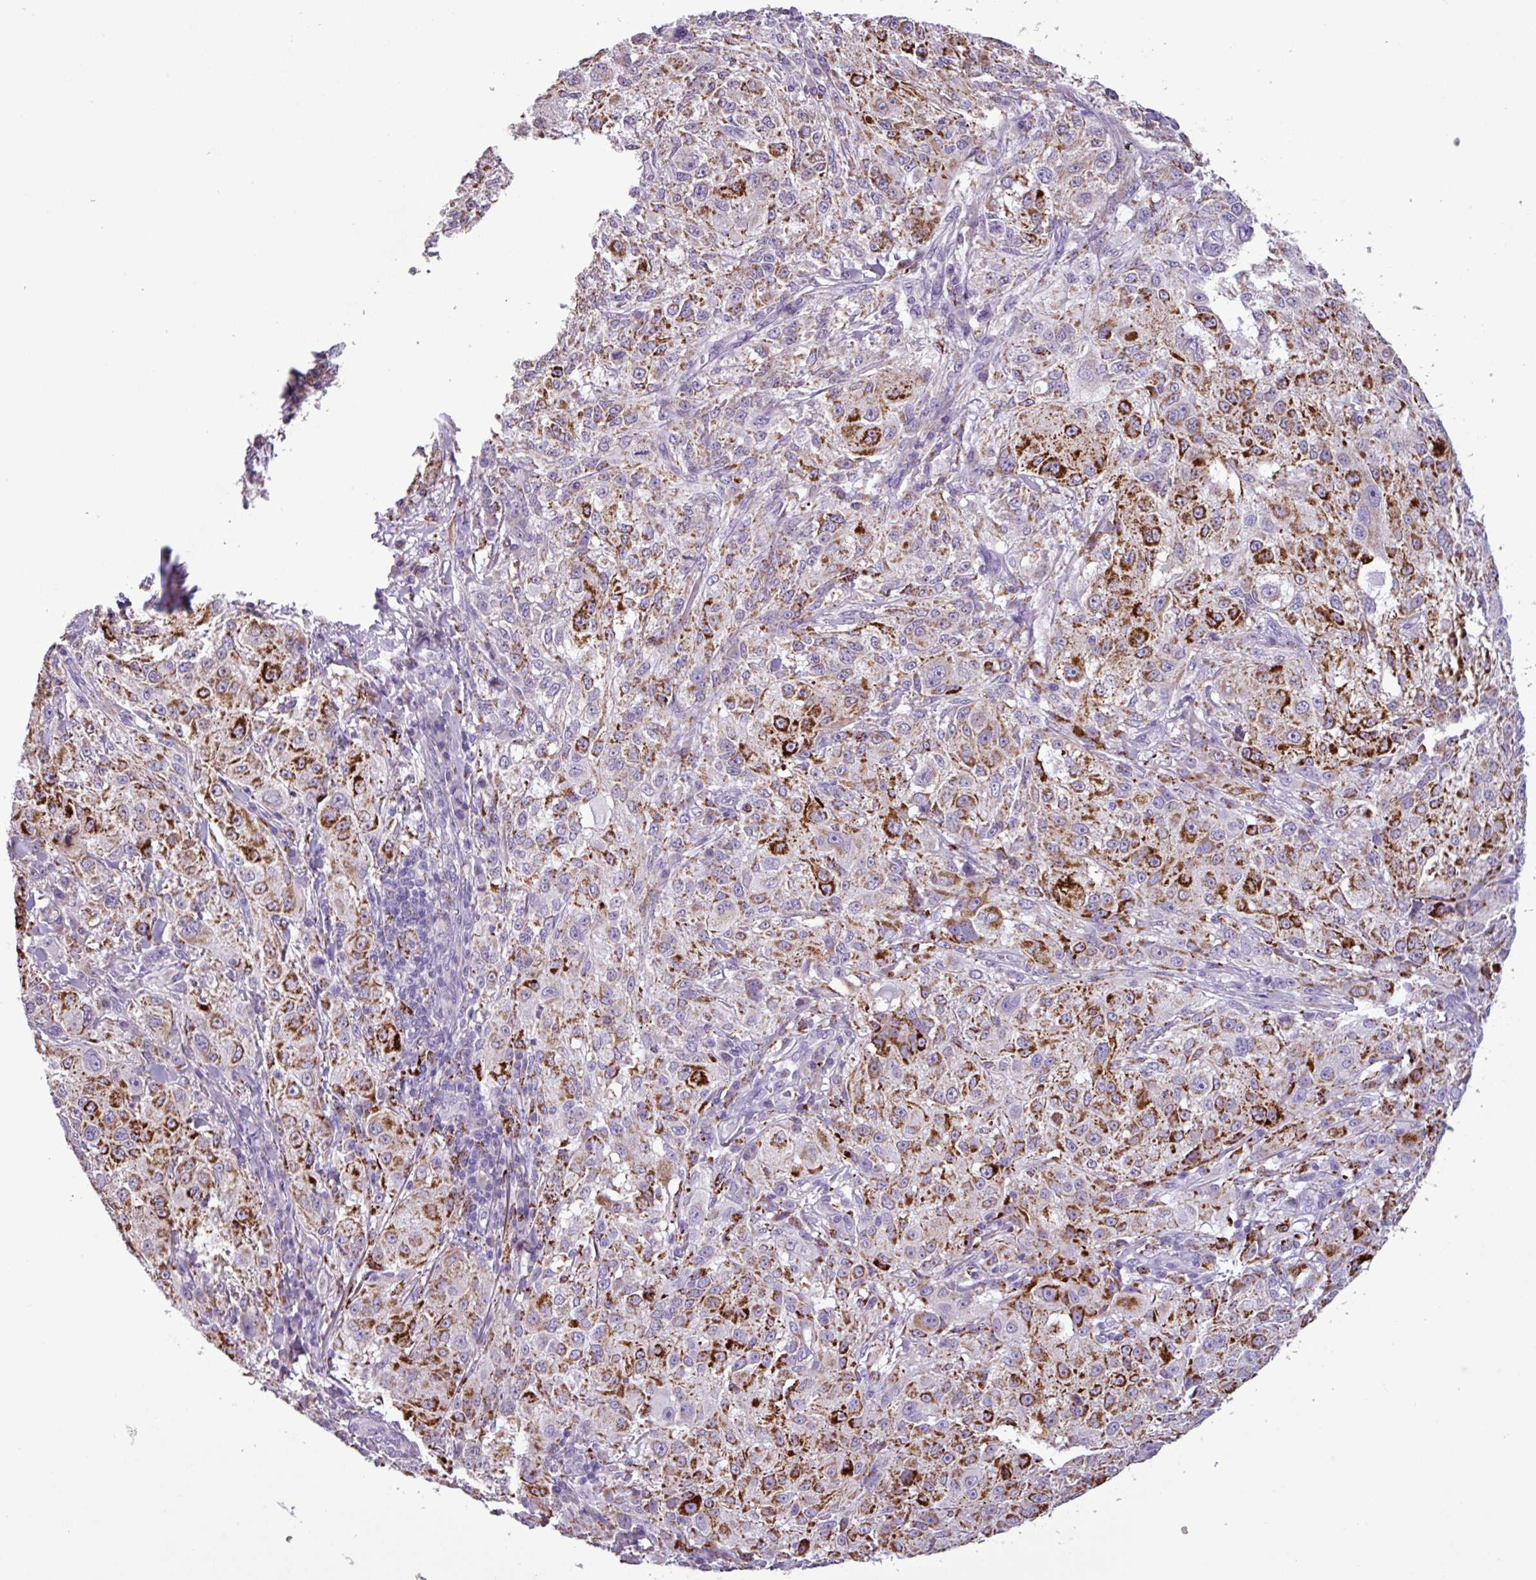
{"staining": {"intensity": "strong", "quantity": ">75%", "location": "cytoplasmic/membranous"}, "tissue": "melanoma", "cell_type": "Tumor cells", "image_type": "cancer", "snomed": [{"axis": "morphology", "description": "Necrosis, NOS"}, {"axis": "morphology", "description": "Malignant melanoma, NOS"}, {"axis": "topography", "description": "Skin"}], "caption": "Immunohistochemistry (DAB (3,3'-diaminobenzidine)) staining of melanoma shows strong cytoplasmic/membranous protein staining in approximately >75% of tumor cells.", "gene": "ZNF667", "patient": {"sex": "female", "age": 87}}